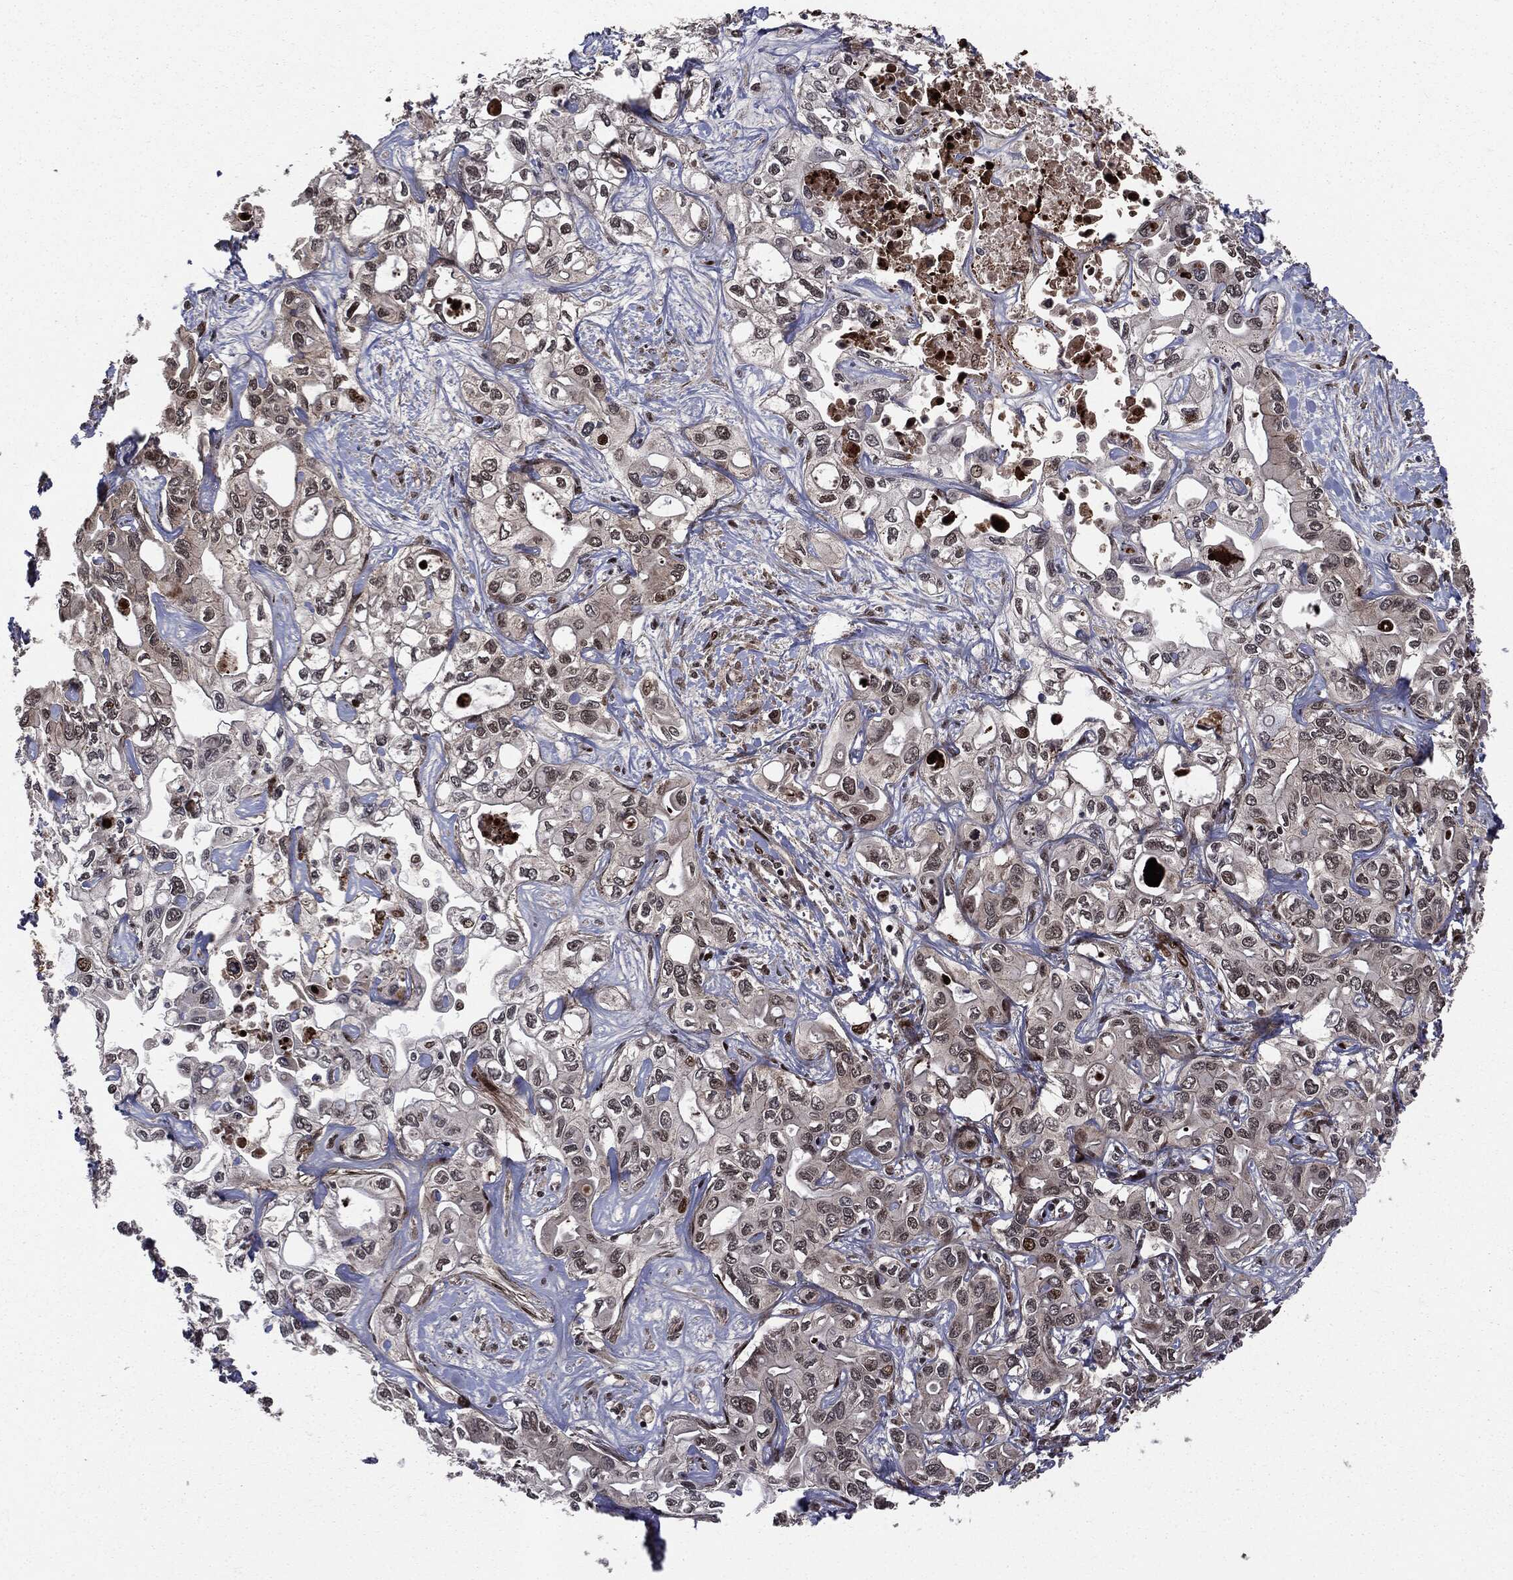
{"staining": {"intensity": "moderate", "quantity": "<25%", "location": "nuclear"}, "tissue": "liver cancer", "cell_type": "Tumor cells", "image_type": "cancer", "snomed": [{"axis": "morphology", "description": "Cholangiocarcinoma"}, {"axis": "topography", "description": "Liver"}], "caption": "Immunohistochemistry (DAB (3,3'-diaminobenzidine)) staining of liver cancer (cholangiocarcinoma) shows moderate nuclear protein expression in approximately <25% of tumor cells.", "gene": "SMAD4", "patient": {"sex": "female", "age": 64}}